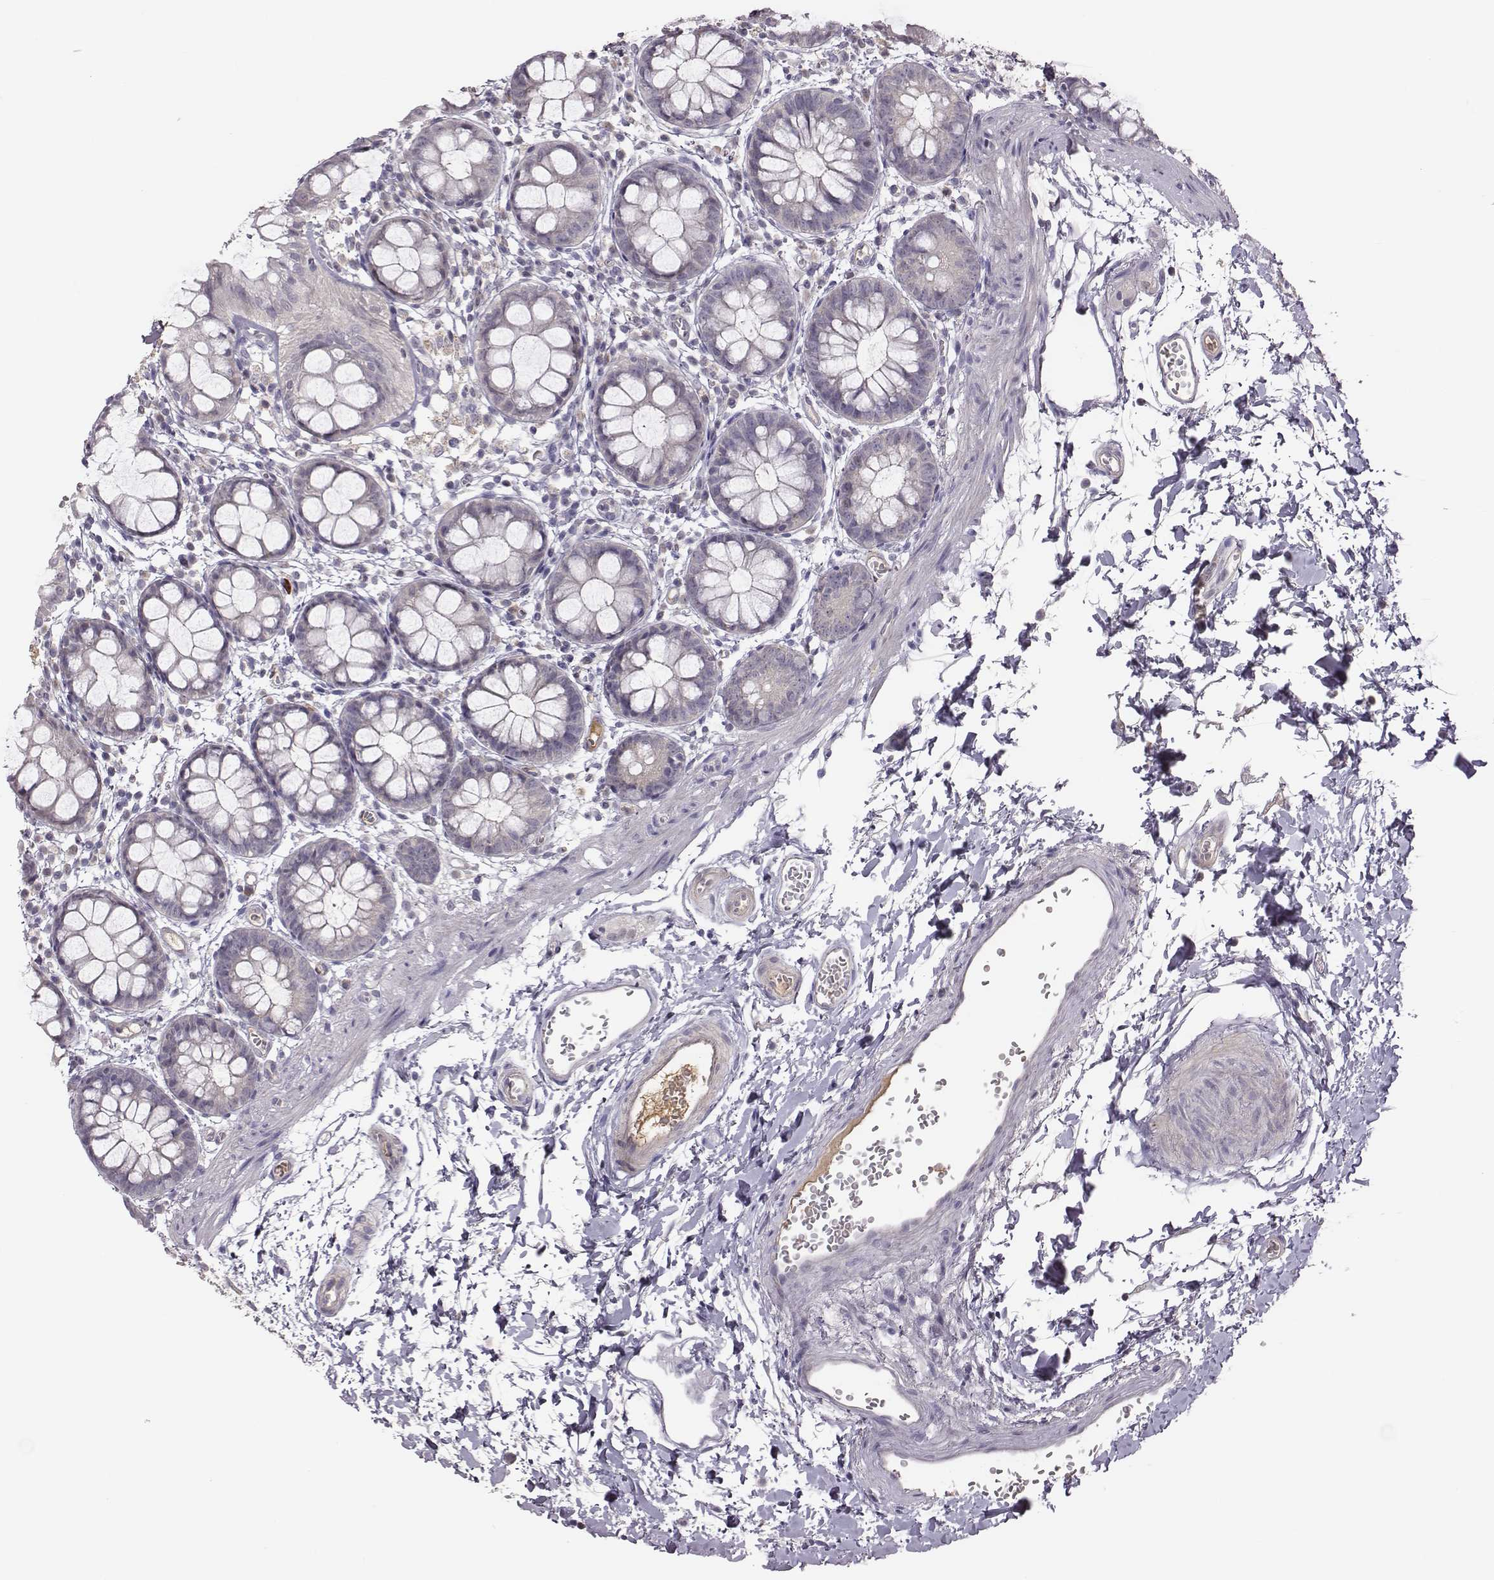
{"staining": {"intensity": "negative", "quantity": "none", "location": "none"}, "tissue": "rectum", "cell_type": "Glandular cells", "image_type": "normal", "snomed": [{"axis": "morphology", "description": "Normal tissue, NOS"}, {"axis": "topography", "description": "Rectum"}], "caption": "Glandular cells are negative for protein expression in benign human rectum. The staining is performed using DAB brown chromogen with nuclei counter-stained in using hematoxylin.", "gene": "KMO", "patient": {"sex": "male", "age": 57}}